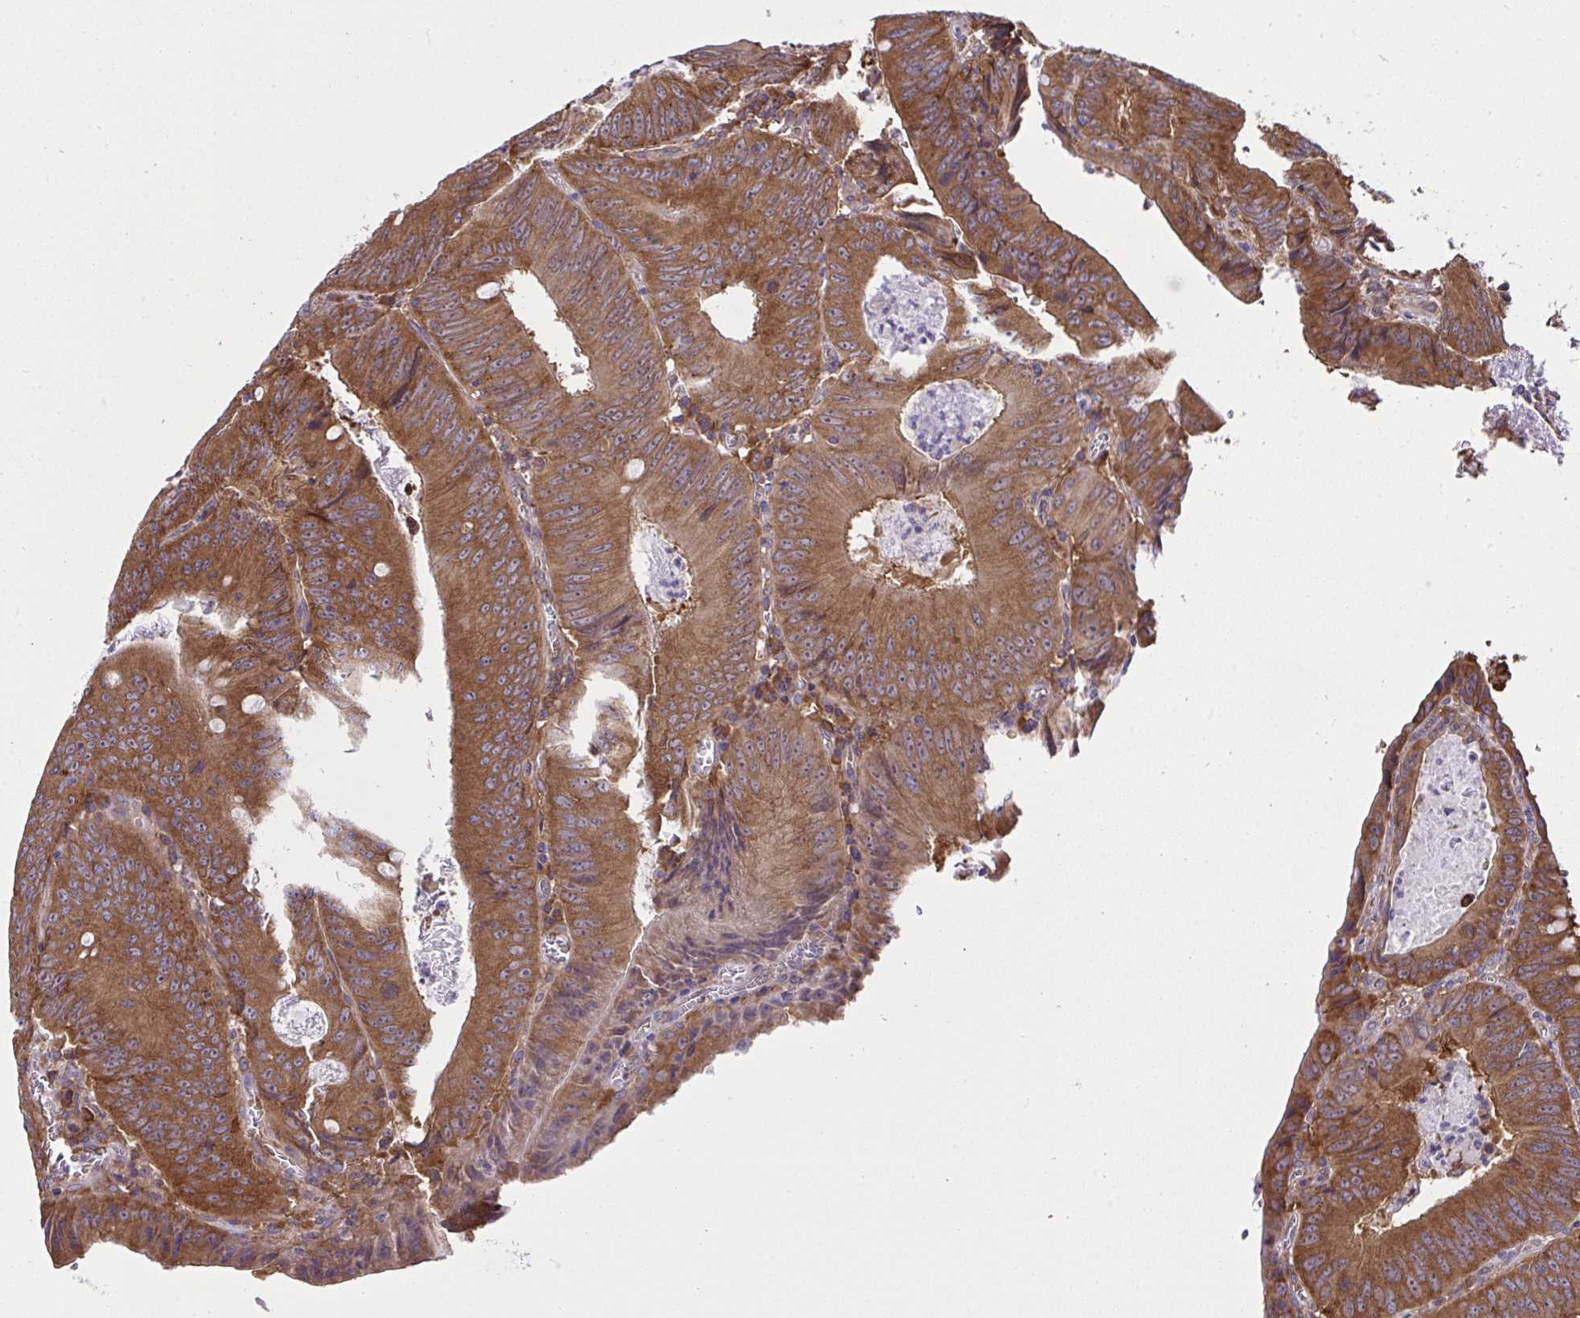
{"staining": {"intensity": "strong", "quantity": ">75%", "location": "cytoplasmic/membranous"}, "tissue": "colorectal cancer", "cell_type": "Tumor cells", "image_type": "cancer", "snomed": [{"axis": "morphology", "description": "Adenocarcinoma, NOS"}, {"axis": "topography", "description": "Rectum"}], "caption": "A brown stain highlights strong cytoplasmic/membranous positivity of a protein in colorectal adenocarcinoma tumor cells. Nuclei are stained in blue.", "gene": "RPS7", "patient": {"sex": "female", "age": 72}}